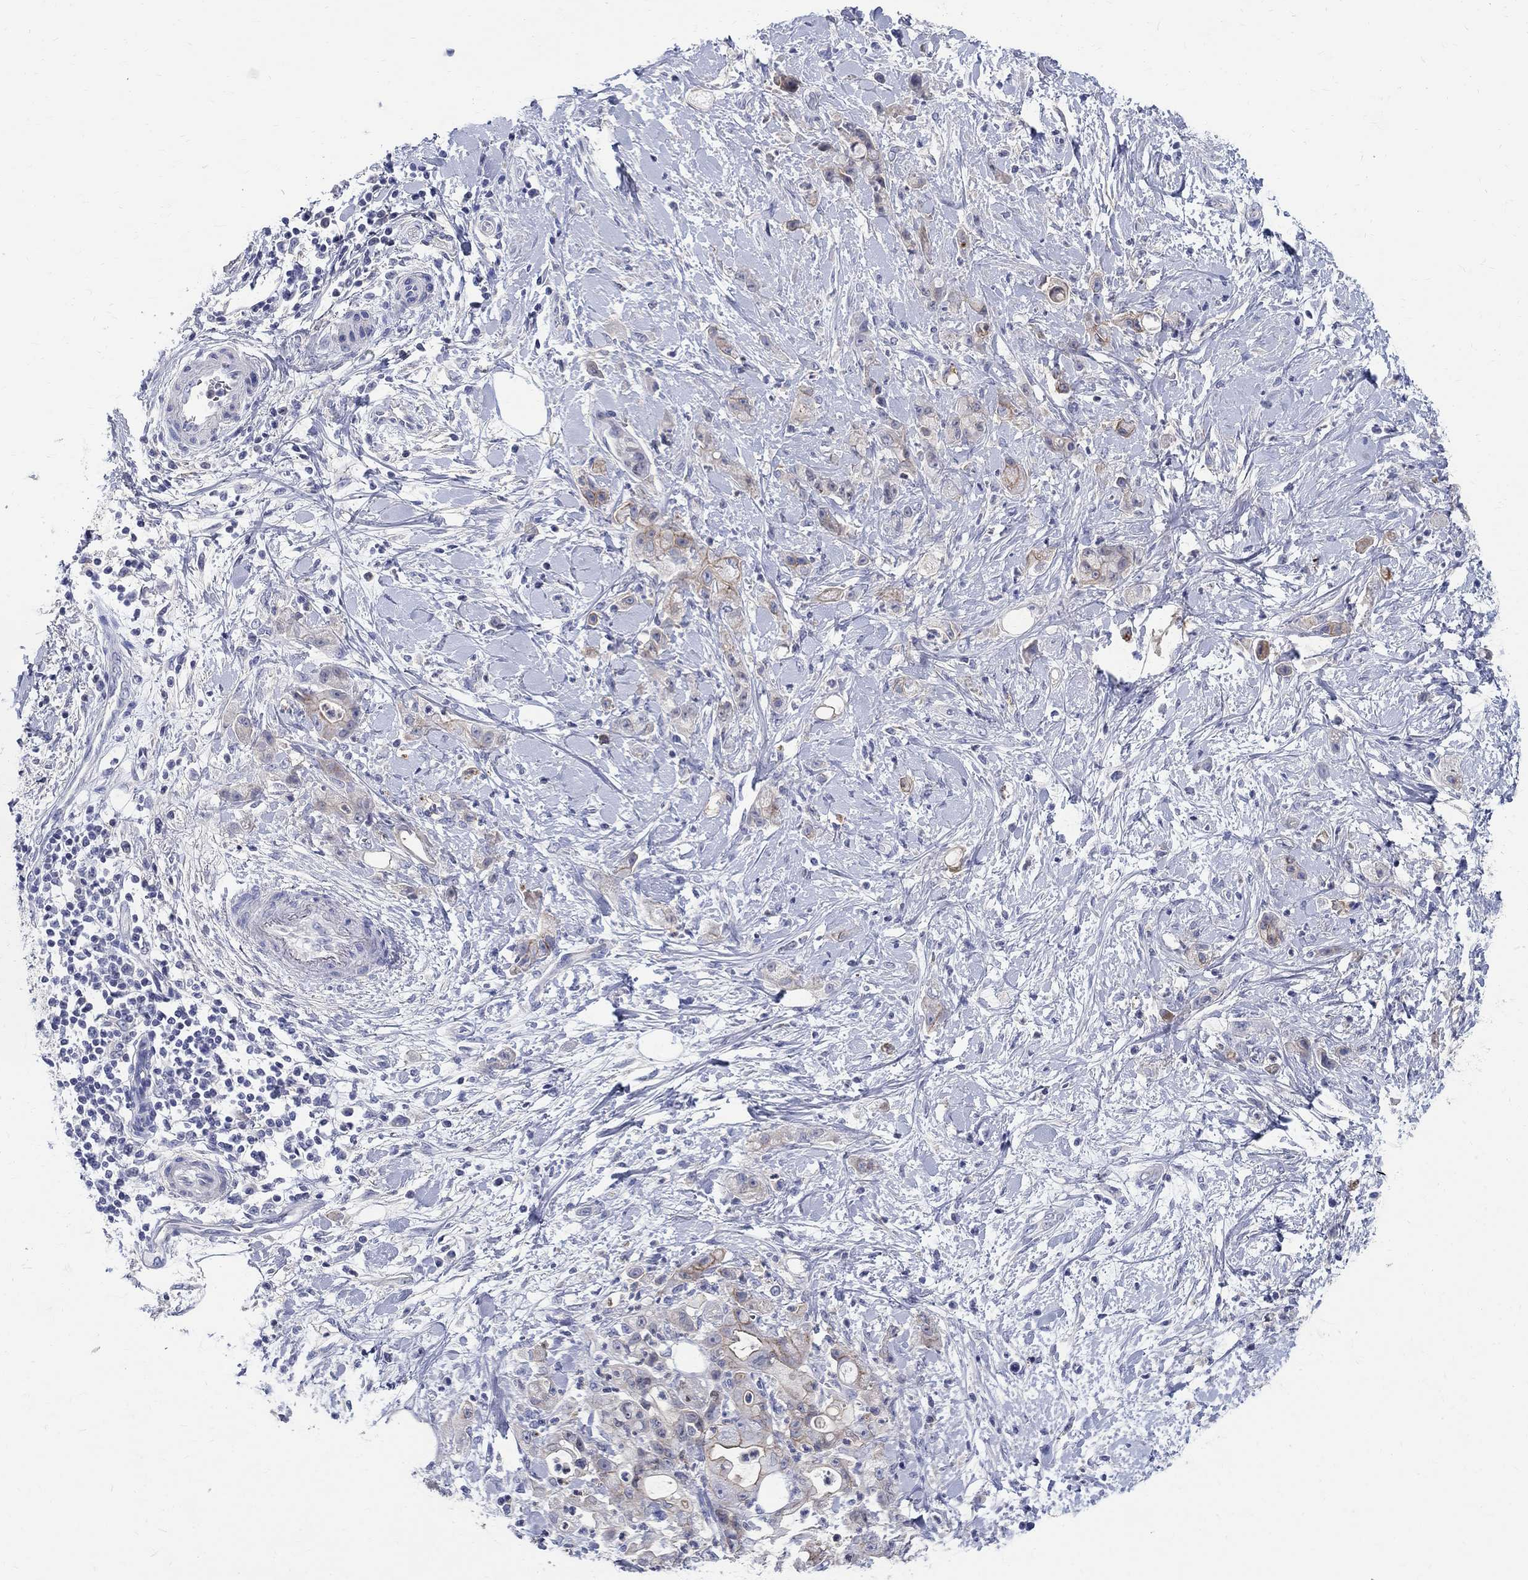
{"staining": {"intensity": "weak", "quantity": "25%-75%", "location": "cytoplasmic/membranous,nuclear"}, "tissue": "stomach cancer", "cell_type": "Tumor cells", "image_type": "cancer", "snomed": [{"axis": "morphology", "description": "Adenocarcinoma, NOS"}, {"axis": "topography", "description": "Stomach"}], "caption": "Immunohistochemistry (IHC) (DAB (3,3'-diaminobenzidine)) staining of adenocarcinoma (stomach) demonstrates weak cytoplasmic/membranous and nuclear protein expression in about 25%-75% of tumor cells.", "gene": "SOX2", "patient": {"sex": "male", "age": 58}}